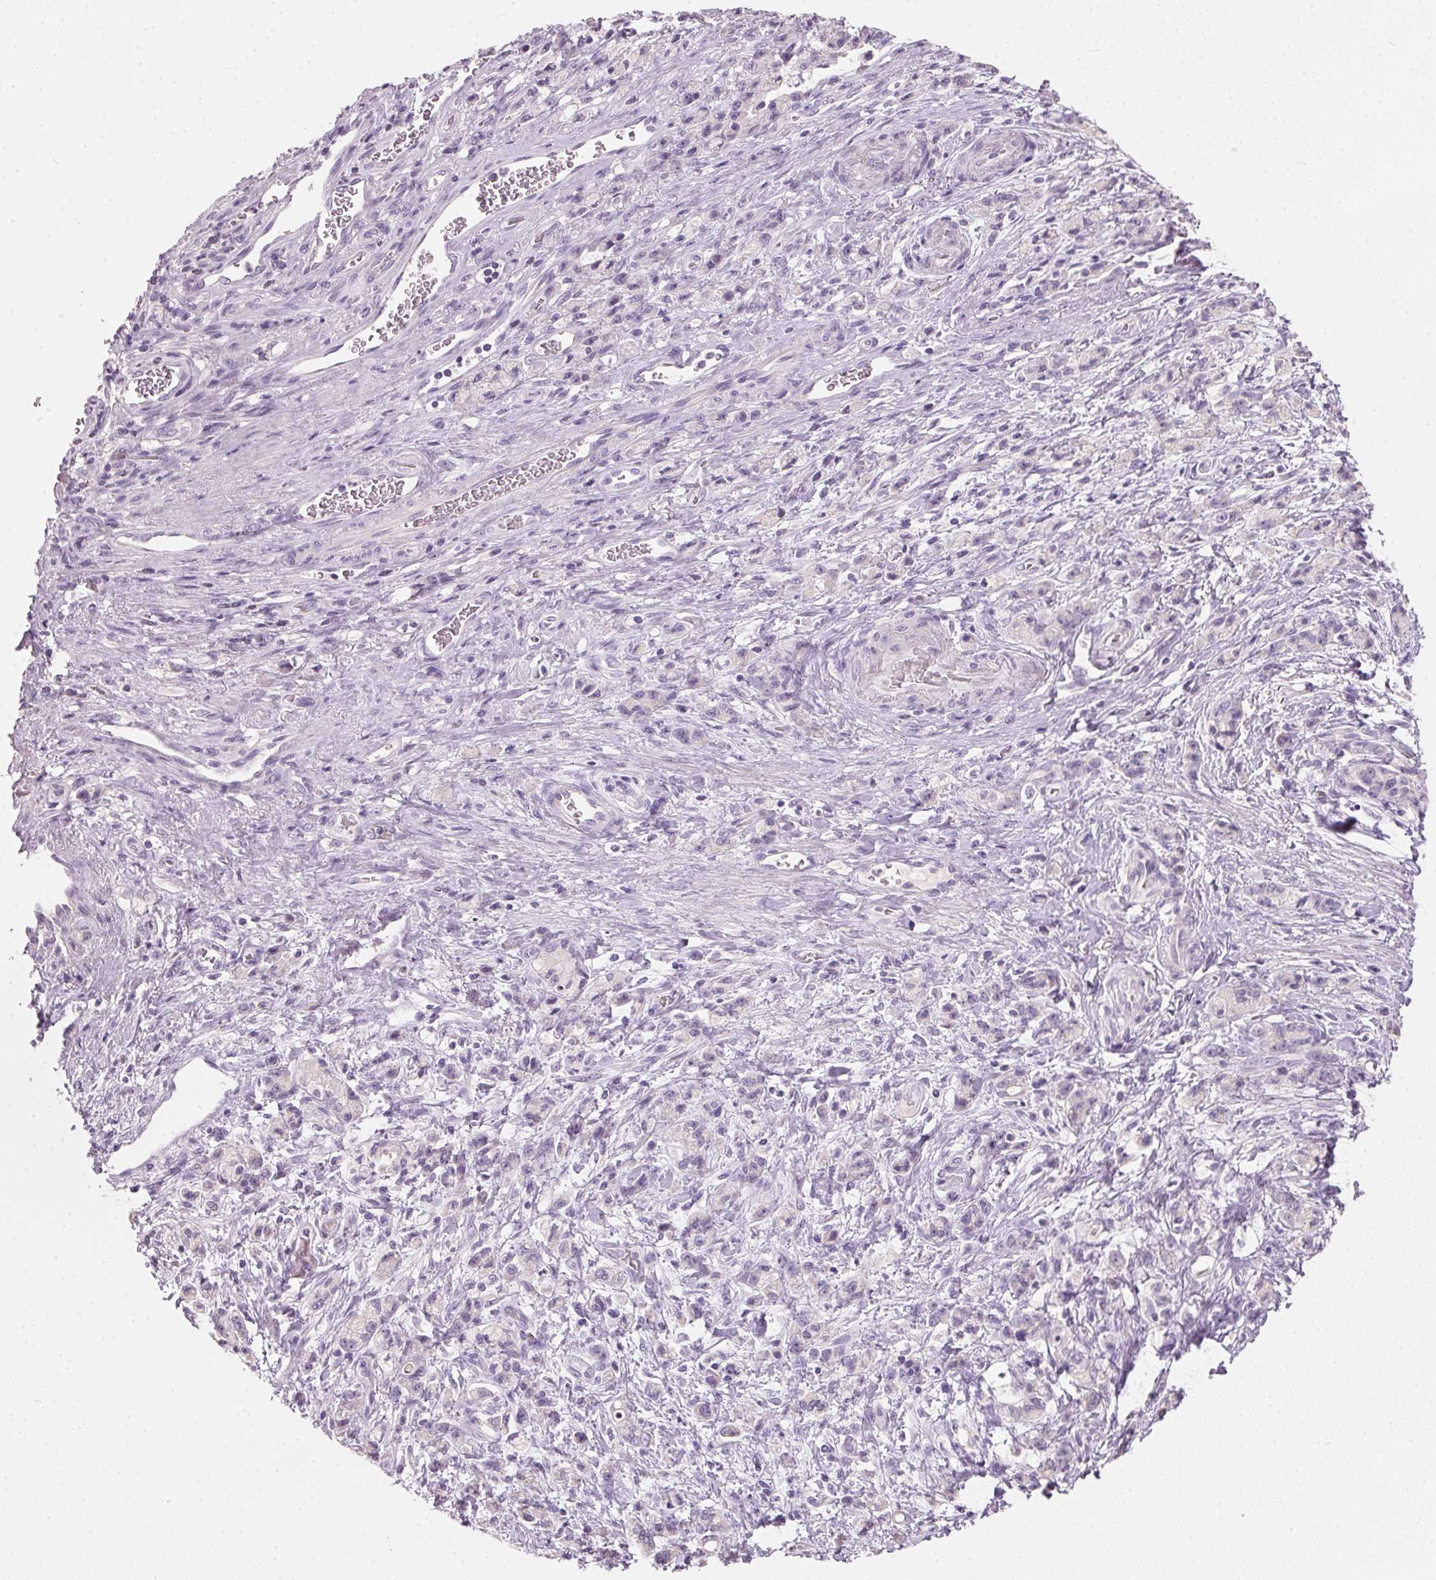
{"staining": {"intensity": "negative", "quantity": "none", "location": "none"}, "tissue": "stomach cancer", "cell_type": "Tumor cells", "image_type": "cancer", "snomed": [{"axis": "morphology", "description": "Adenocarcinoma, NOS"}, {"axis": "topography", "description": "Stomach"}], "caption": "The photomicrograph shows no staining of tumor cells in stomach adenocarcinoma. (DAB immunohistochemistry (IHC) visualized using brightfield microscopy, high magnification).", "gene": "HSD17B1", "patient": {"sex": "male", "age": 77}}